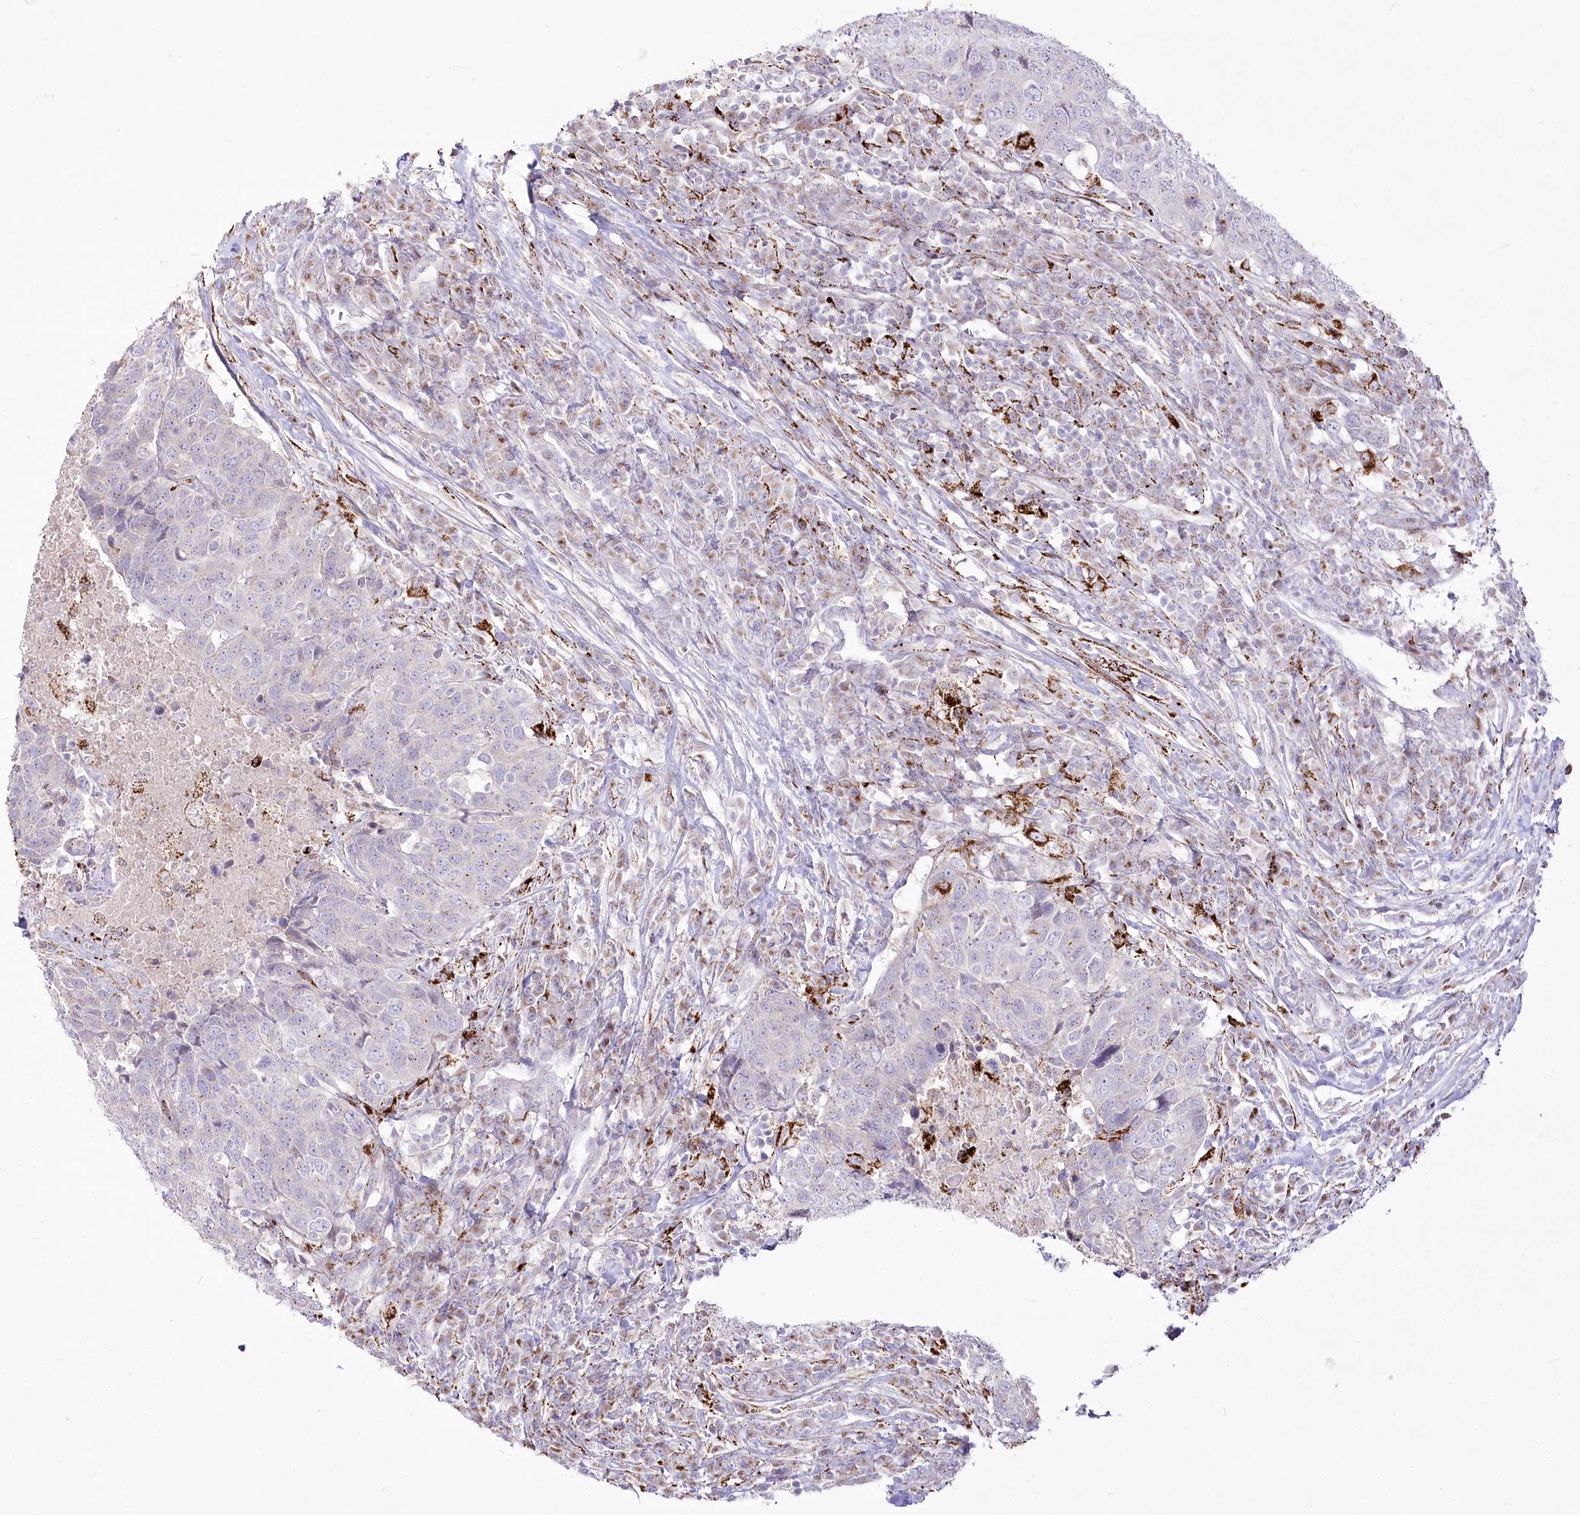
{"staining": {"intensity": "negative", "quantity": "none", "location": "none"}, "tissue": "head and neck cancer", "cell_type": "Tumor cells", "image_type": "cancer", "snomed": [{"axis": "morphology", "description": "Squamous cell carcinoma, NOS"}, {"axis": "topography", "description": "Head-Neck"}], "caption": "IHC of head and neck squamous cell carcinoma demonstrates no positivity in tumor cells.", "gene": "CEP164", "patient": {"sex": "male", "age": 66}}